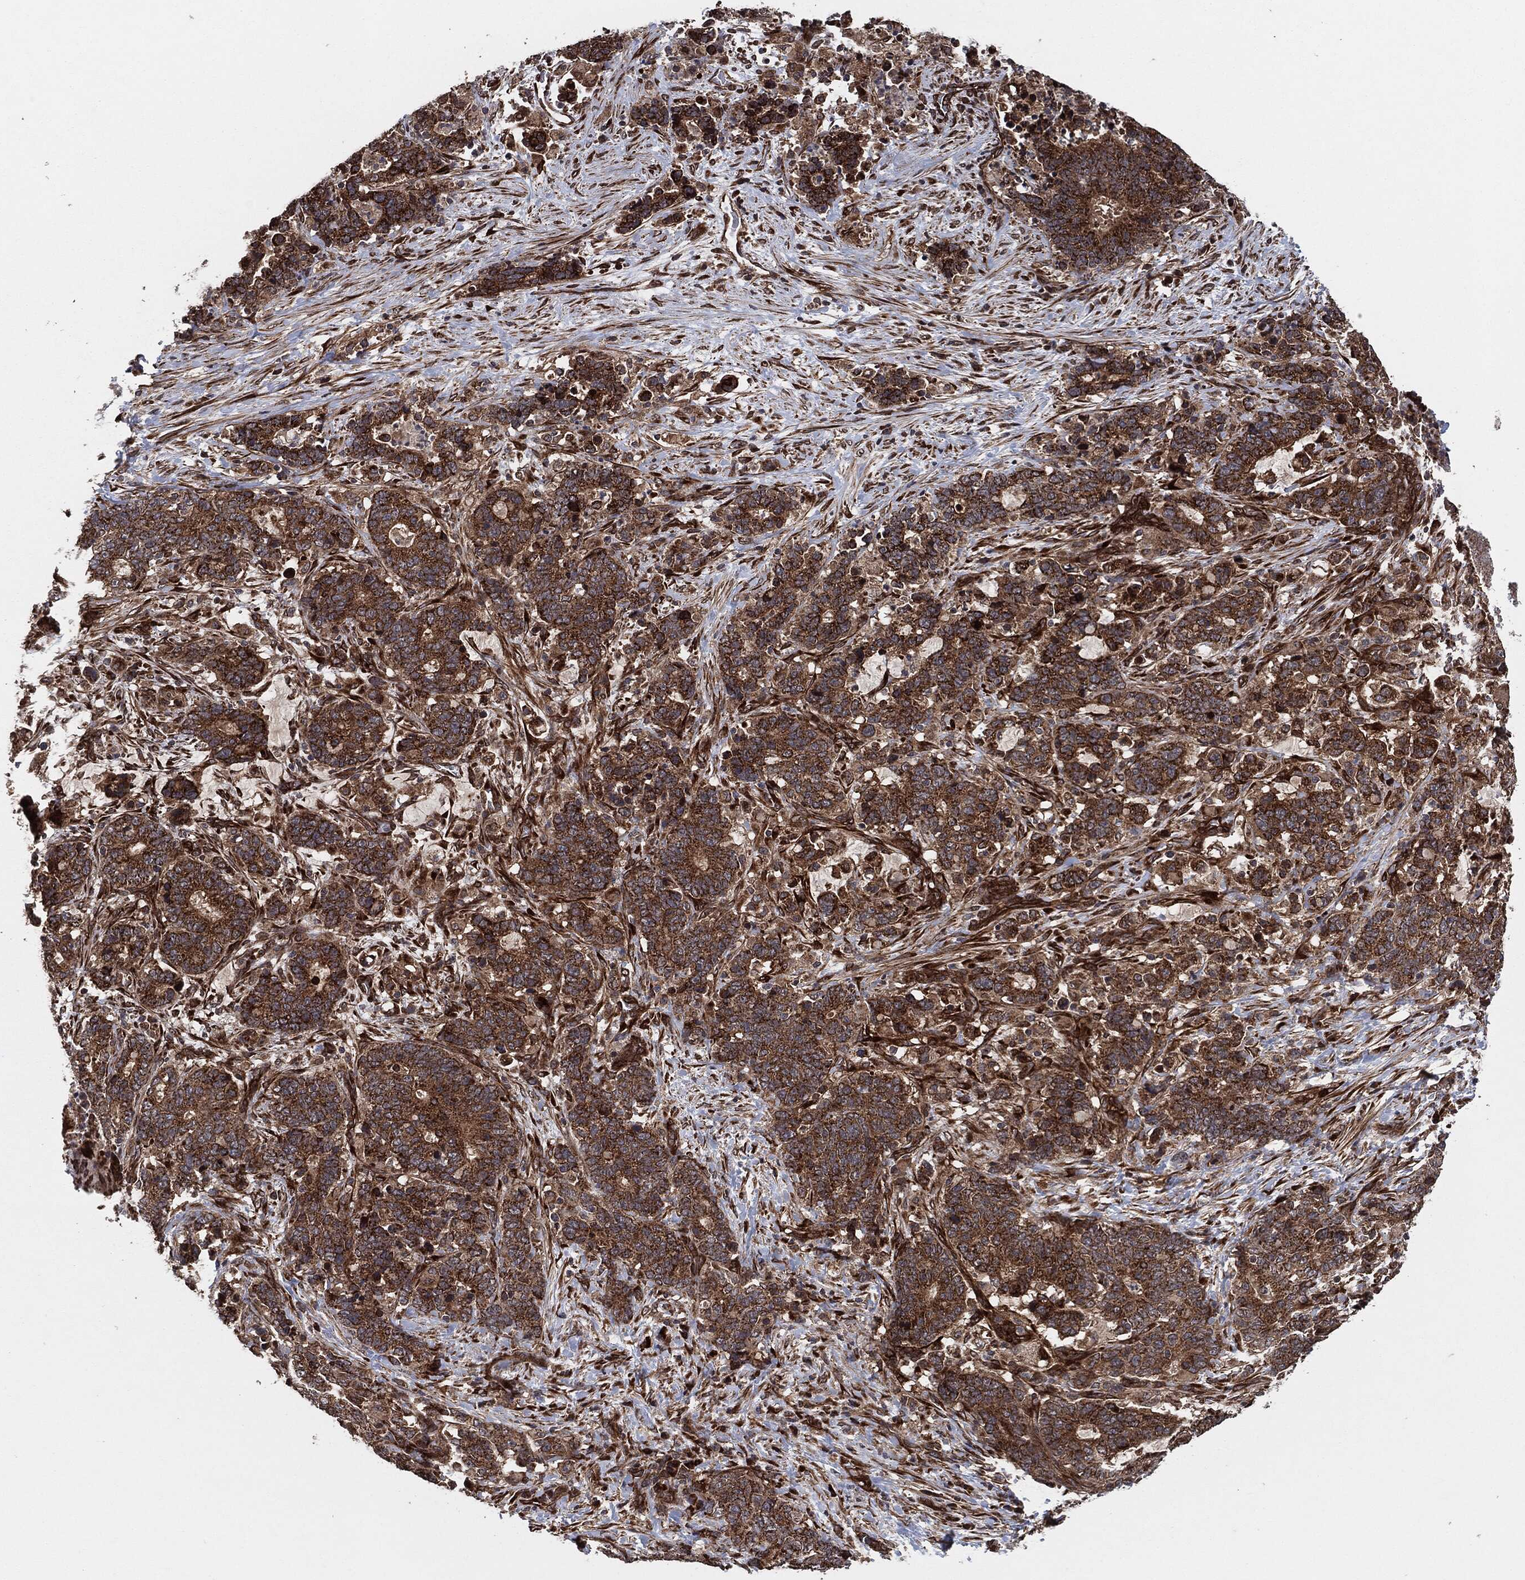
{"staining": {"intensity": "strong", "quantity": ">75%", "location": "cytoplasmic/membranous"}, "tissue": "stomach cancer", "cell_type": "Tumor cells", "image_type": "cancer", "snomed": [{"axis": "morphology", "description": "Normal tissue, NOS"}, {"axis": "morphology", "description": "Adenocarcinoma, NOS"}, {"axis": "topography", "description": "Stomach"}], "caption": "Tumor cells show high levels of strong cytoplasmic/membranous positivity in approximately >75% of cells in human adenocarcinoma (stomach). (DAB (3,3'-diaminobenzidine) IHC with brightfield microscopy, high magnification).", "gene": "BCAR1", "patient": {"sex": "female", "age": 64}}